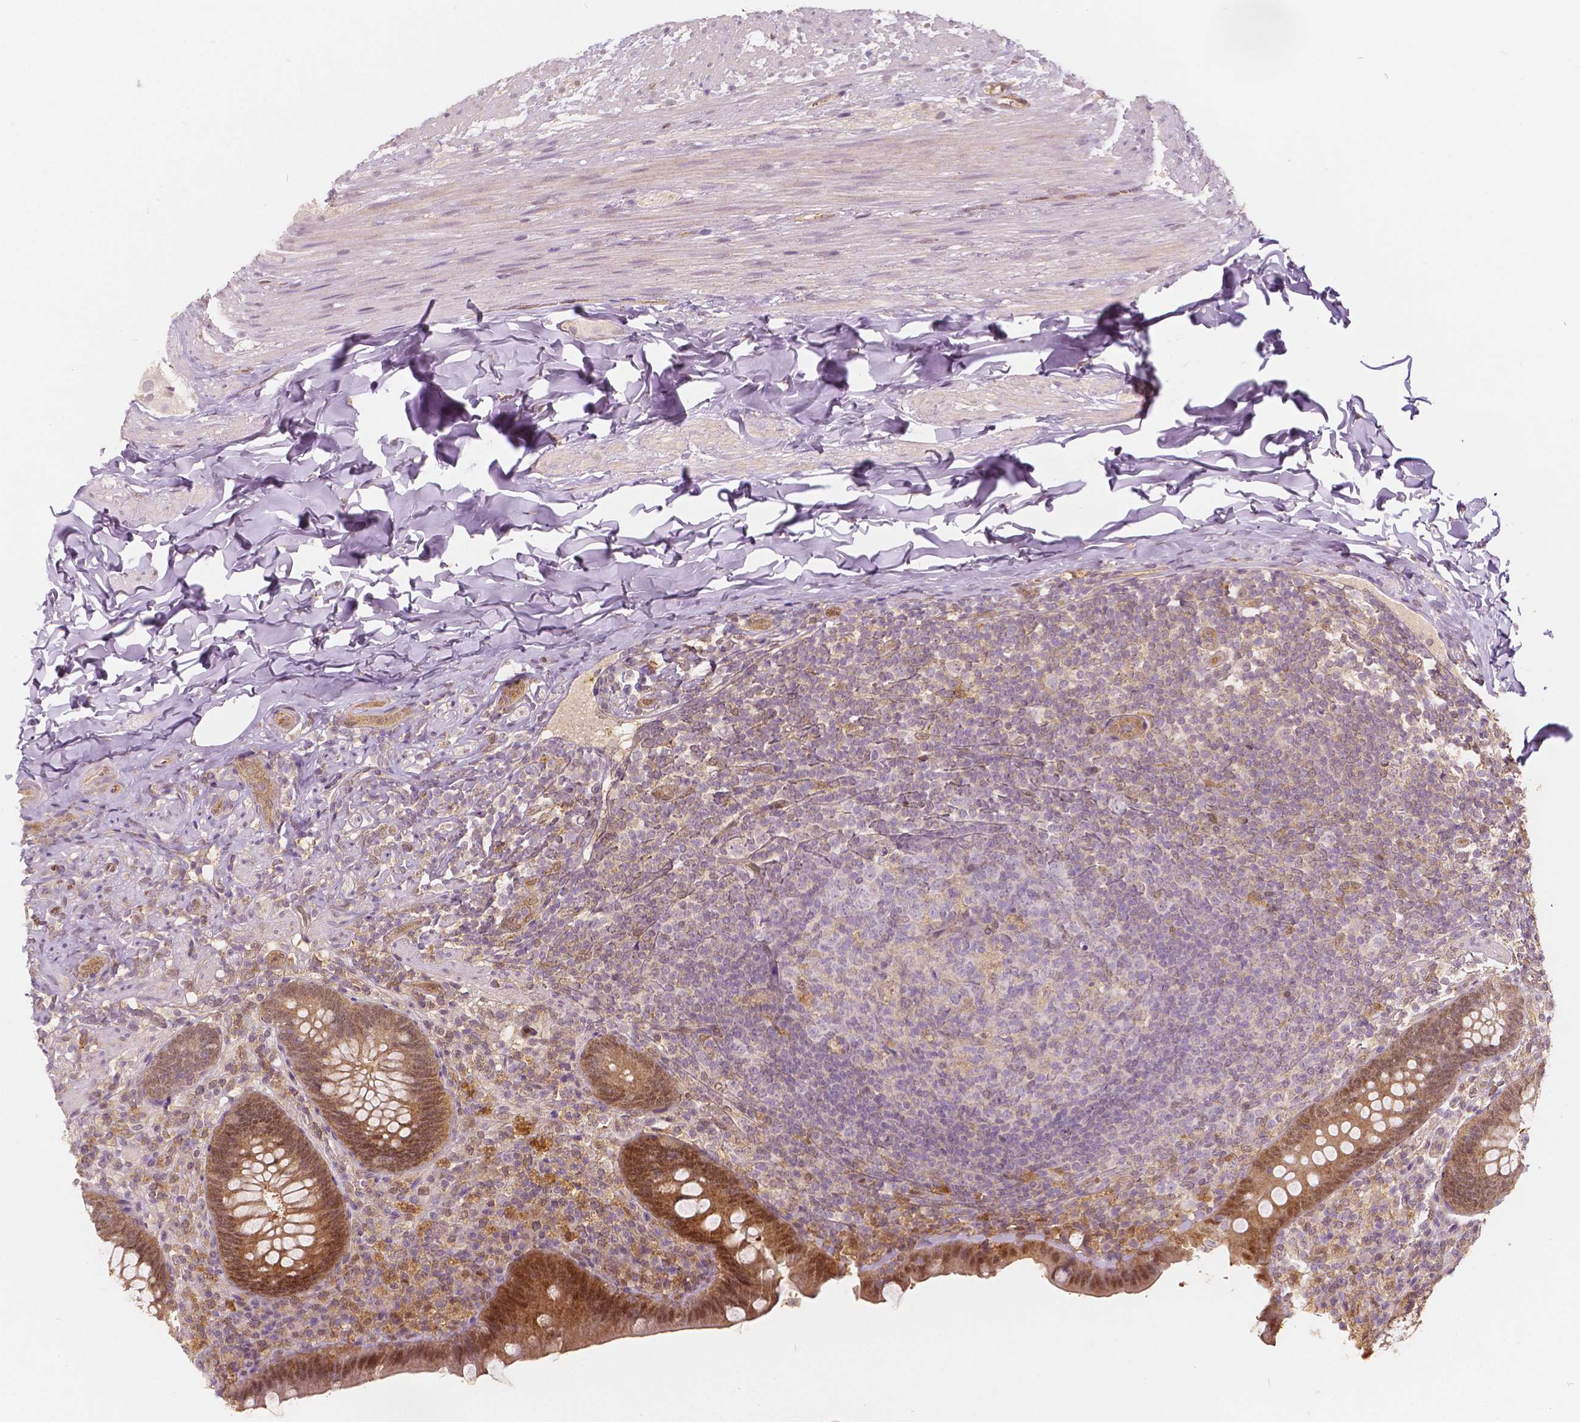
{"staining": {"intensity": "moderate", "quantity": ">75%", "location": "cytoplasmic/membranous,nuclear"}, "tissue": "appendix", "cell_type": "Glandular cells", "image_type": "normal", "snomed": [{"axis": "morphology", "description": "Normal tissue, NOS"}, {"axis": "topography", "description": "Appendix"}], "caption": "High-power microscopy captured an IHC histopathology image of benign appendix, revealing moderate cytoplasmic/membranous,nuclear staining in approximately >75% of glandular cells. (Brightfield microscopy of DAB IHC at high magnification).", "gene": "NAPRT", "patient": {"sex": "male", "age": 47}}